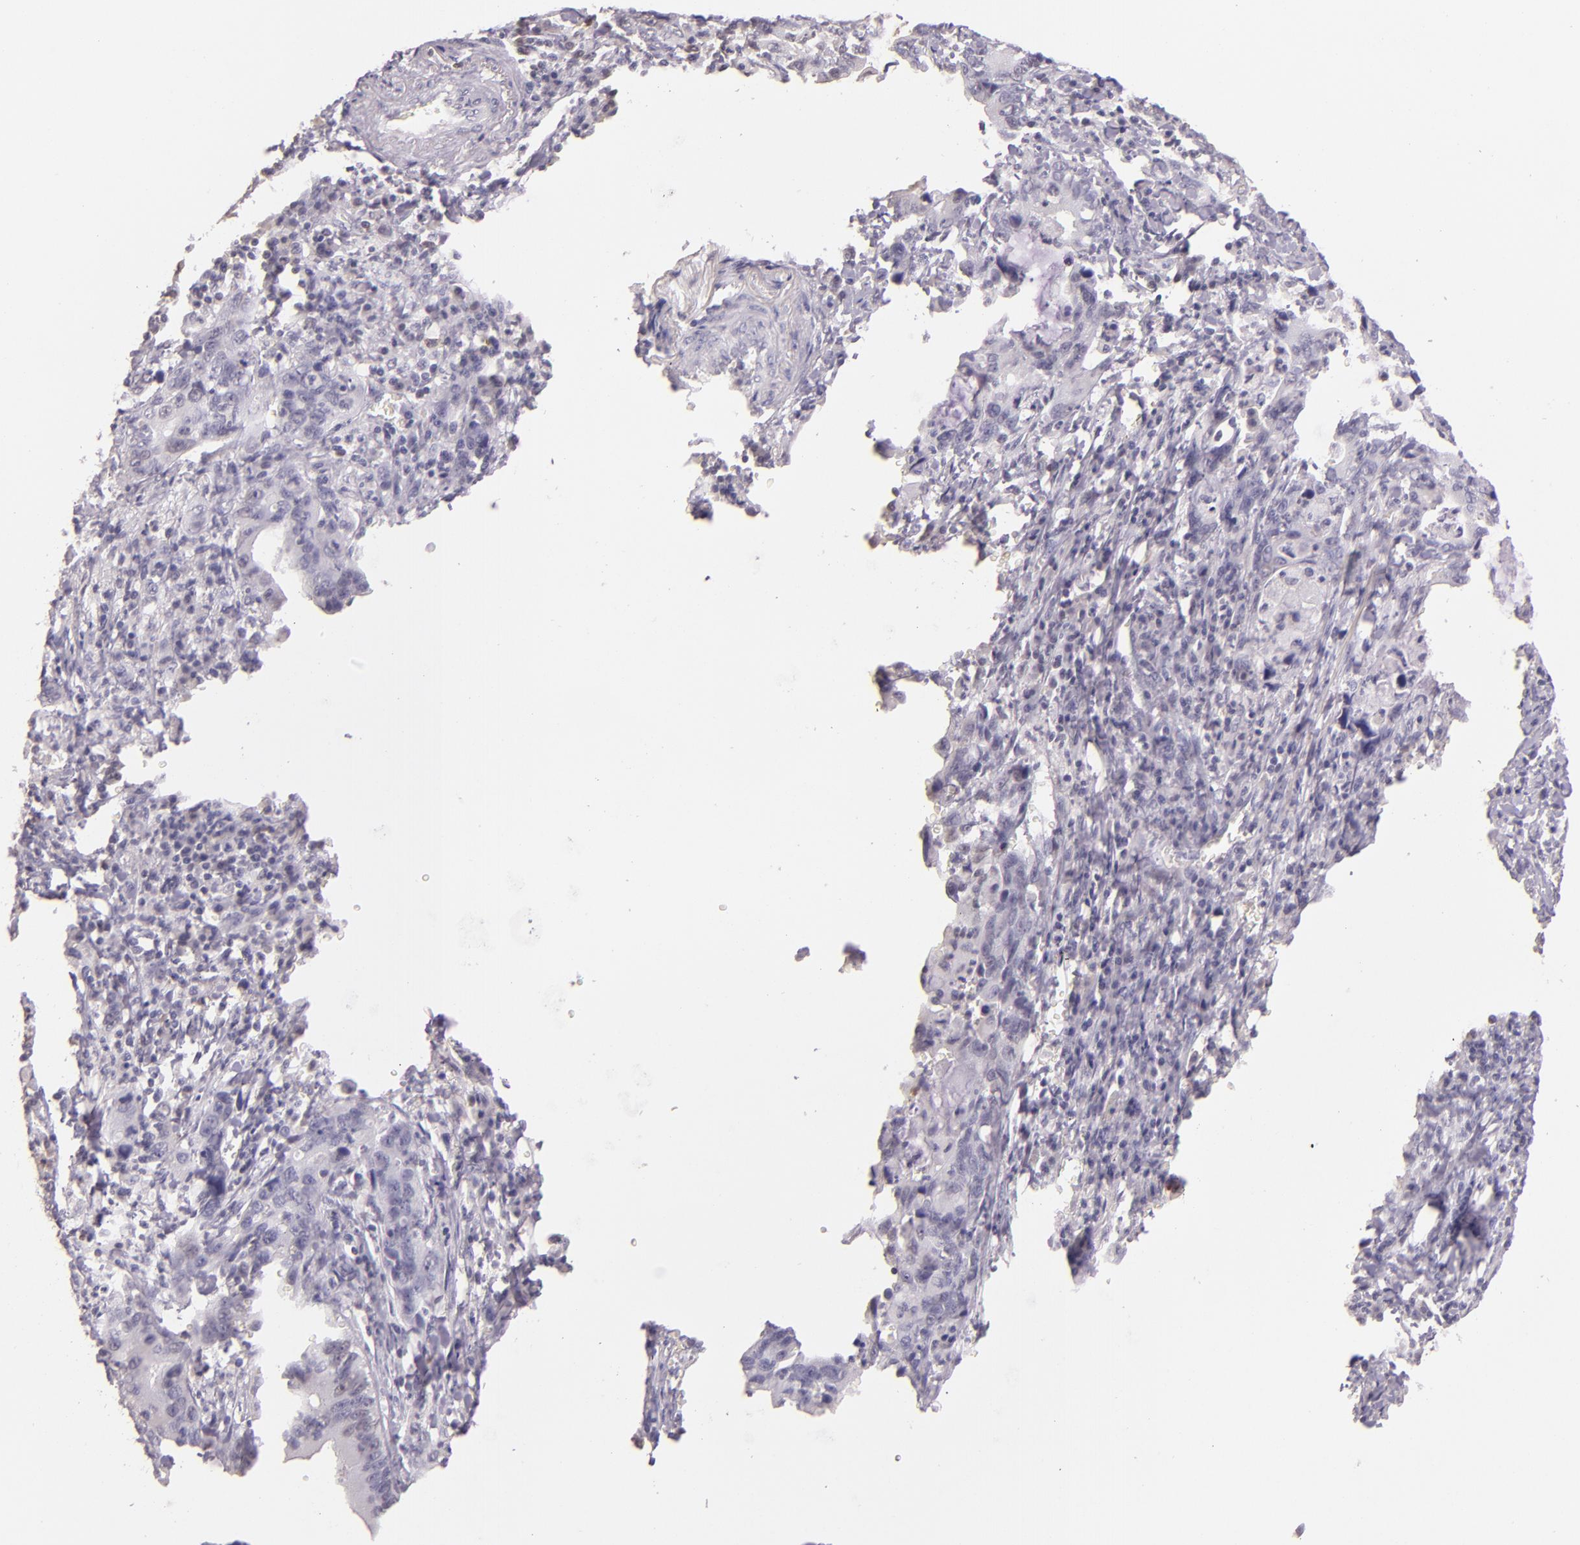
{"staining": {"intensity": "negative", "quantity": "none", "location": "none"}, "tissue": "stomach cancer", "cell_type": "Tumor cells", "image_type": "cancer", "snomed": [{"axis": "morphology", "description": "Adenocarcinoma, NOS"}, {"axis": "topography", "description": "Stomach, upper"}], "caption": "Immunohistochemistry micrograph of human stomach cancer (adenocarcinoma) stained for a protein (brown), which demonstrates no positivity in tumor cells.", "gene": "HSPA8", "patient": {"sex": "male", "age": 63}}